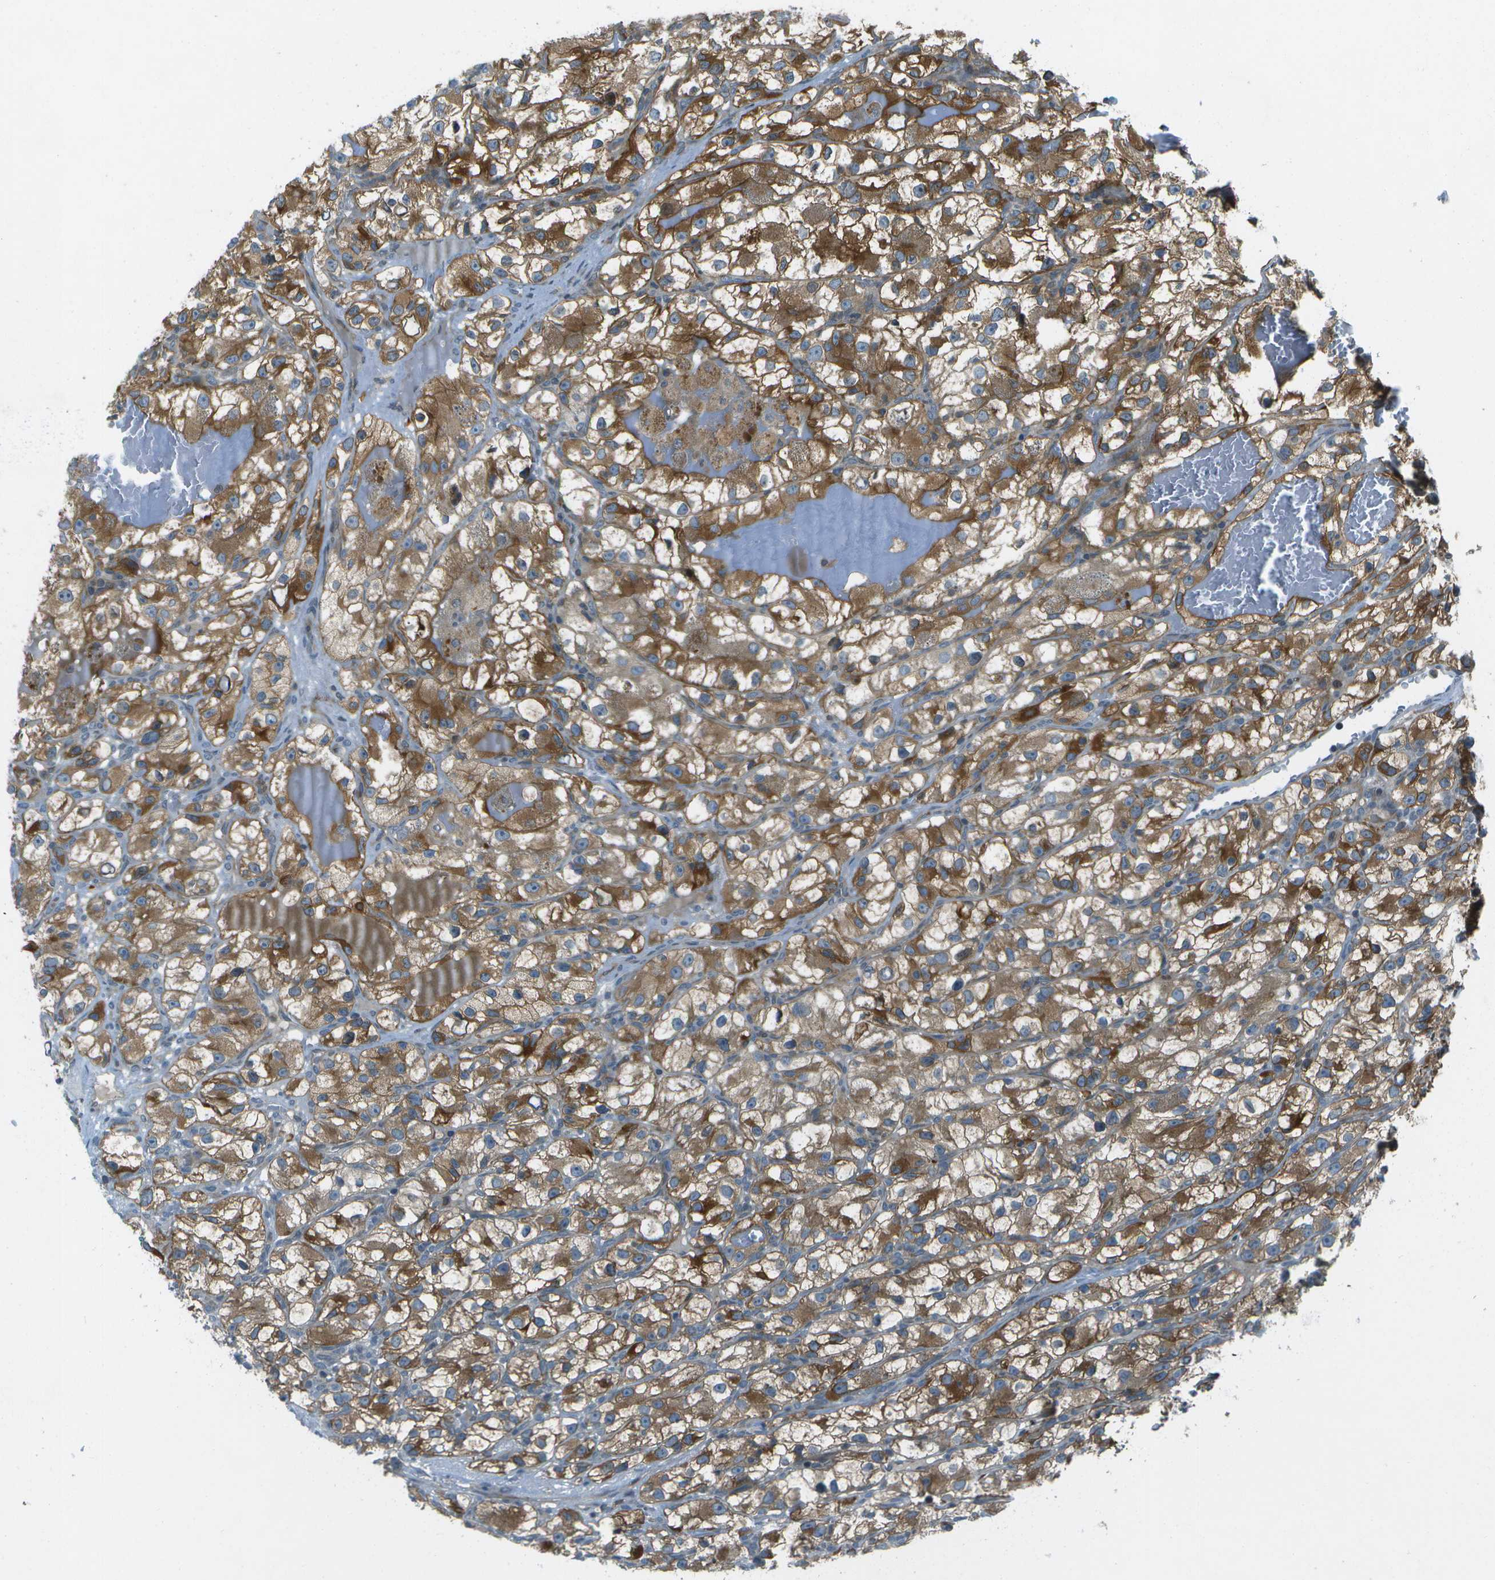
{"staining": {"intensity": "moderate", "quantity": ">75%", "location": "cytoplasmic/membranous"}, "tissue": "renal cancer", "cell_type": "Tumor cells", "image_type": "cancer", "snomed": [{"axis": "morphology", "description": "Adenocarcinoma, NOS"}, {"axis": "topography", "description": "Kidney"}], "caption": "Adenocarcinoma (renal) tissue demonstrates moderate cytoplasmic/membranous positivity in approximately >75% of tumor cells The staining was performed using DAB, with brown indicating positive protein expression. Nuclei are stained blue with hematoxylin.", "gene": "TMEM19", "patient": {"sex": "female", "age": 57}}